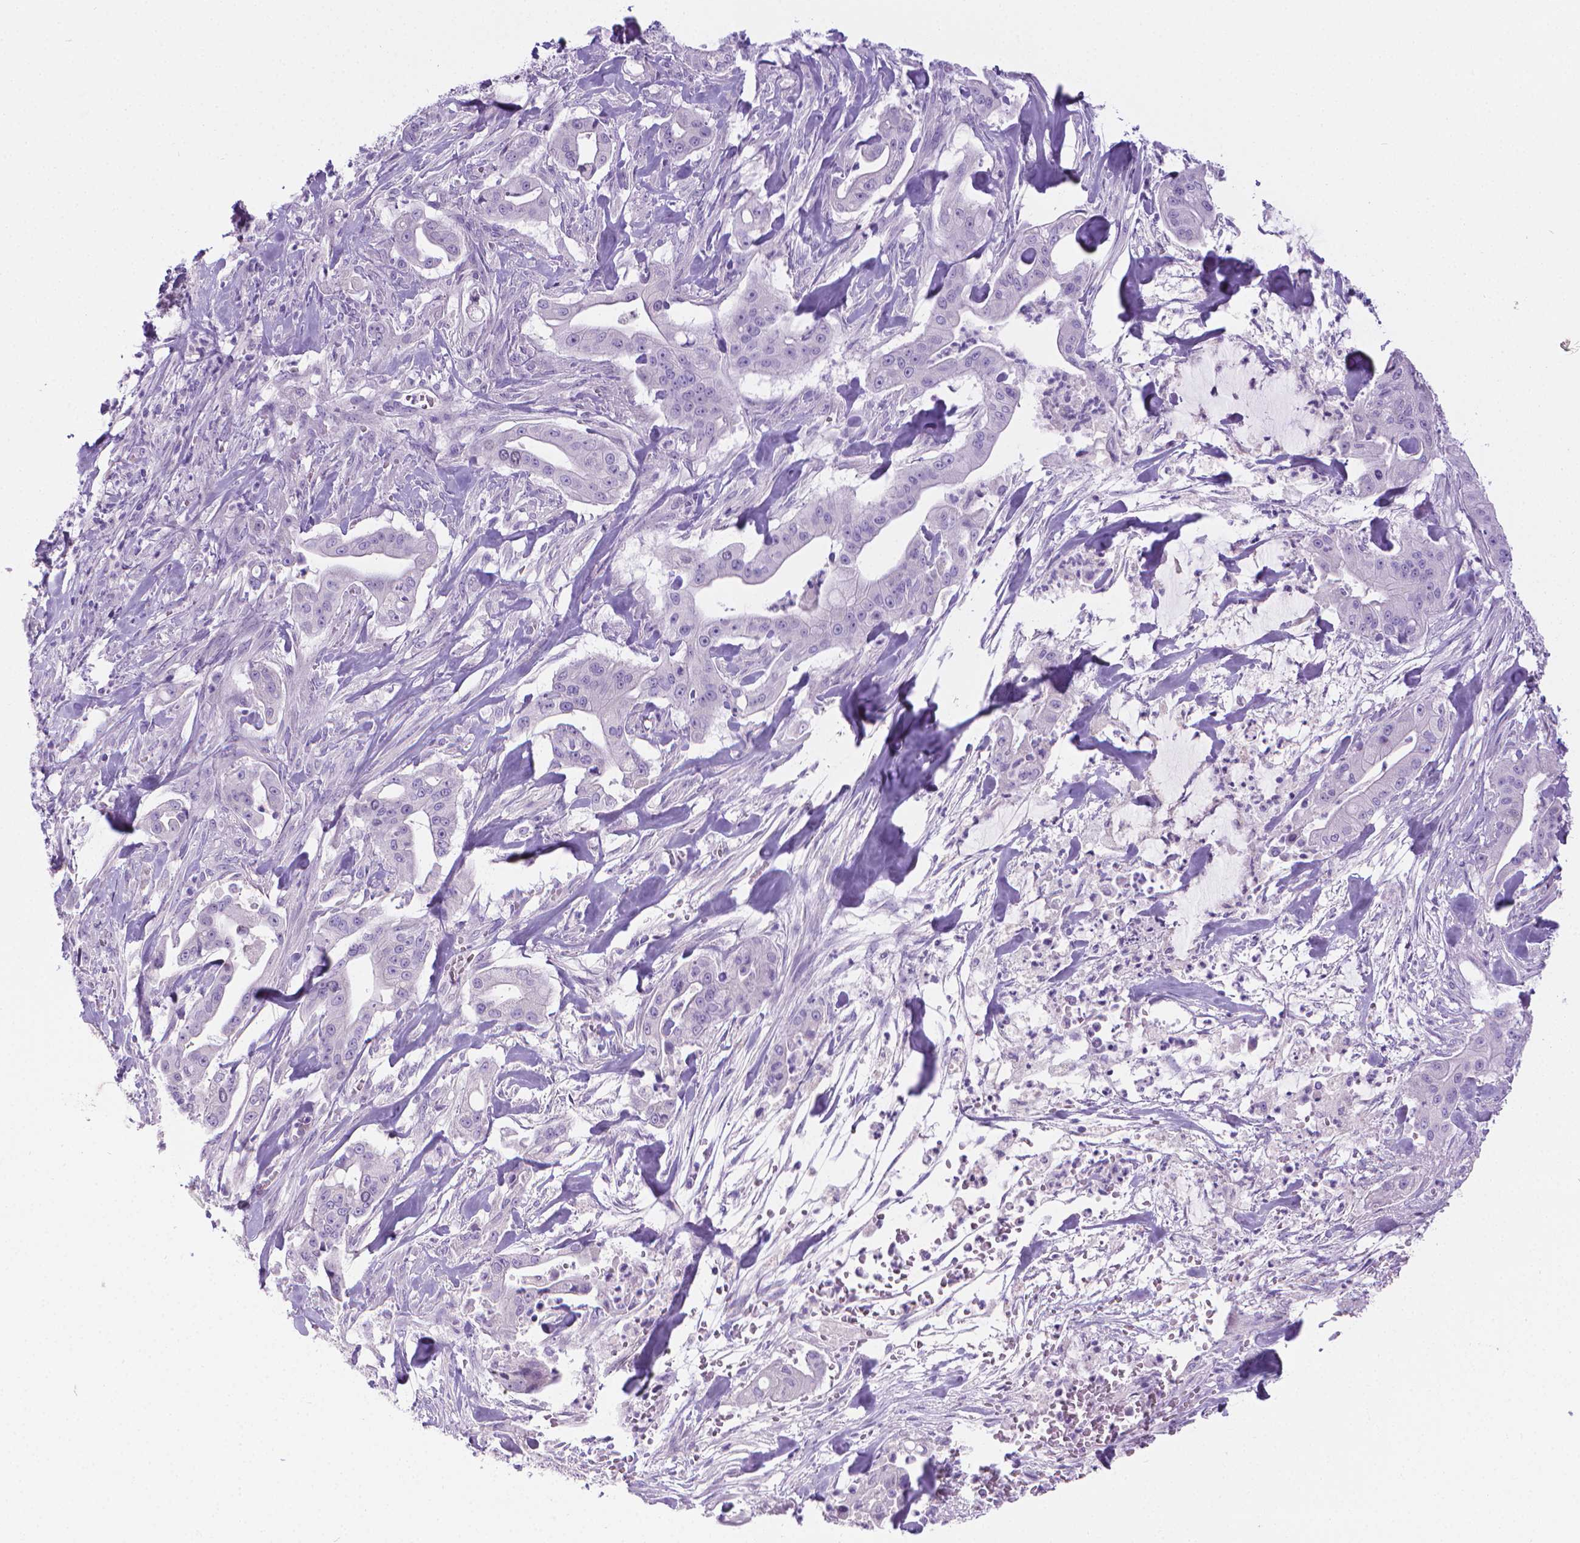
{"staining": {"intensity": "negative", "quantity": "none", "location": "none"}, "tissue": "pancreatic cancer", "cell_type": "Tumor cells", "image_type": "cancer", "snomed": [{"axis": "morphology", "description": "Normal tissue, NOS"}, {"axis": "morphology", "description": "Inflammation, NOS"}, {"axis": "morphology", "description": "Adenocarcinoma, NOS"}, {"axis": "topography", "description": "Pancreas"}], "caption": "Tumor cells are negative for protein expression in human adenocarcinoma (pancreatic).", "gene": "SPAG6", "patient": {"sex": "male", "age": 57}}